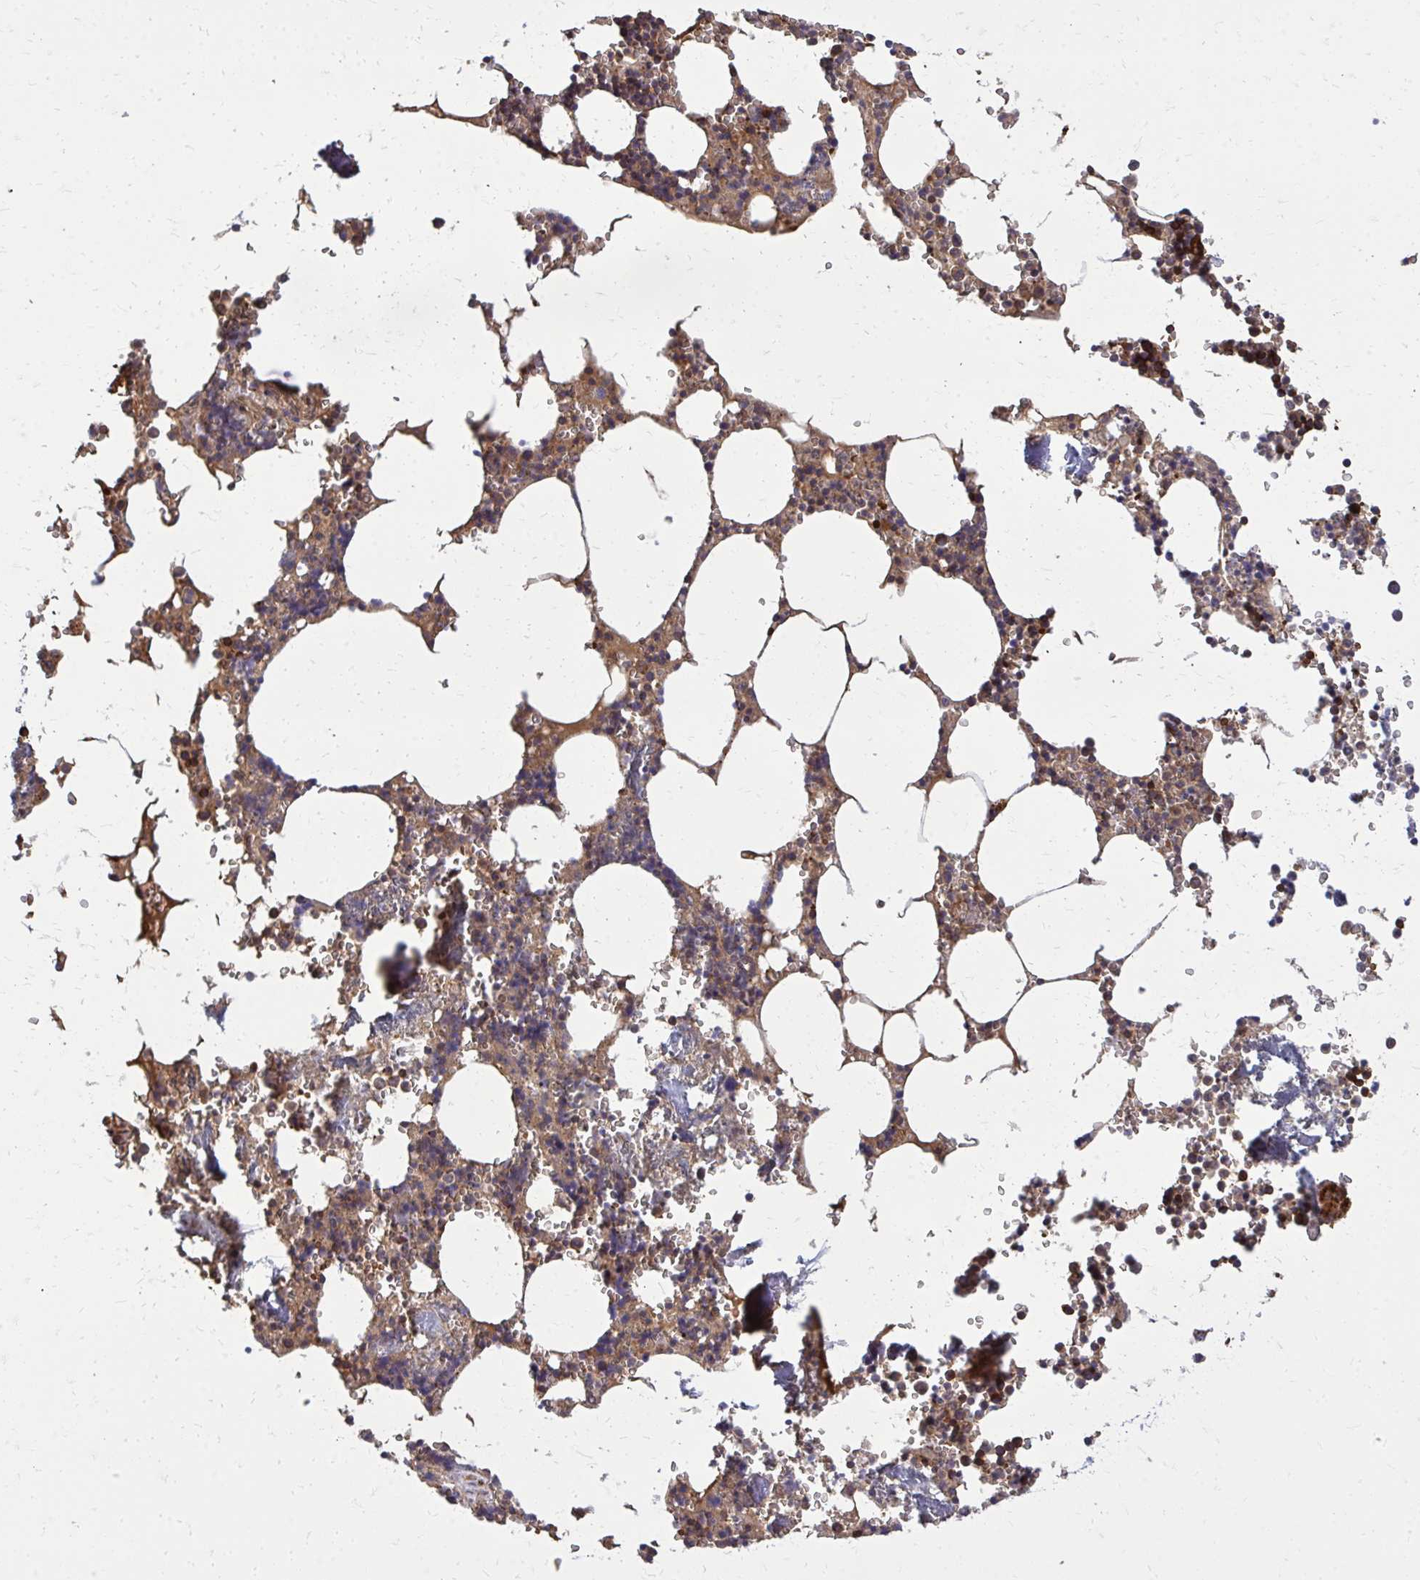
{"staining": {"intensity": "strong", "quantity": "25%-75%", "location": "cytoplasmic/membranous"}, "tissue": "bone marrow", "cell_type": "Hematopoietic cells", "image_type": "normal", "snomed": [{"axis": "morphology", "description": "Normal tissue, NOS"}, {"axis": "topography", "description": "Bone marrow"}], "caption": "Hematopoietic cells reveal strong cytoplasmic/membranous staining in about 25%-75% of cells in benign bone marrow.", "gene": "PDK4", "patient": {"sex": "male", "age": 54}}